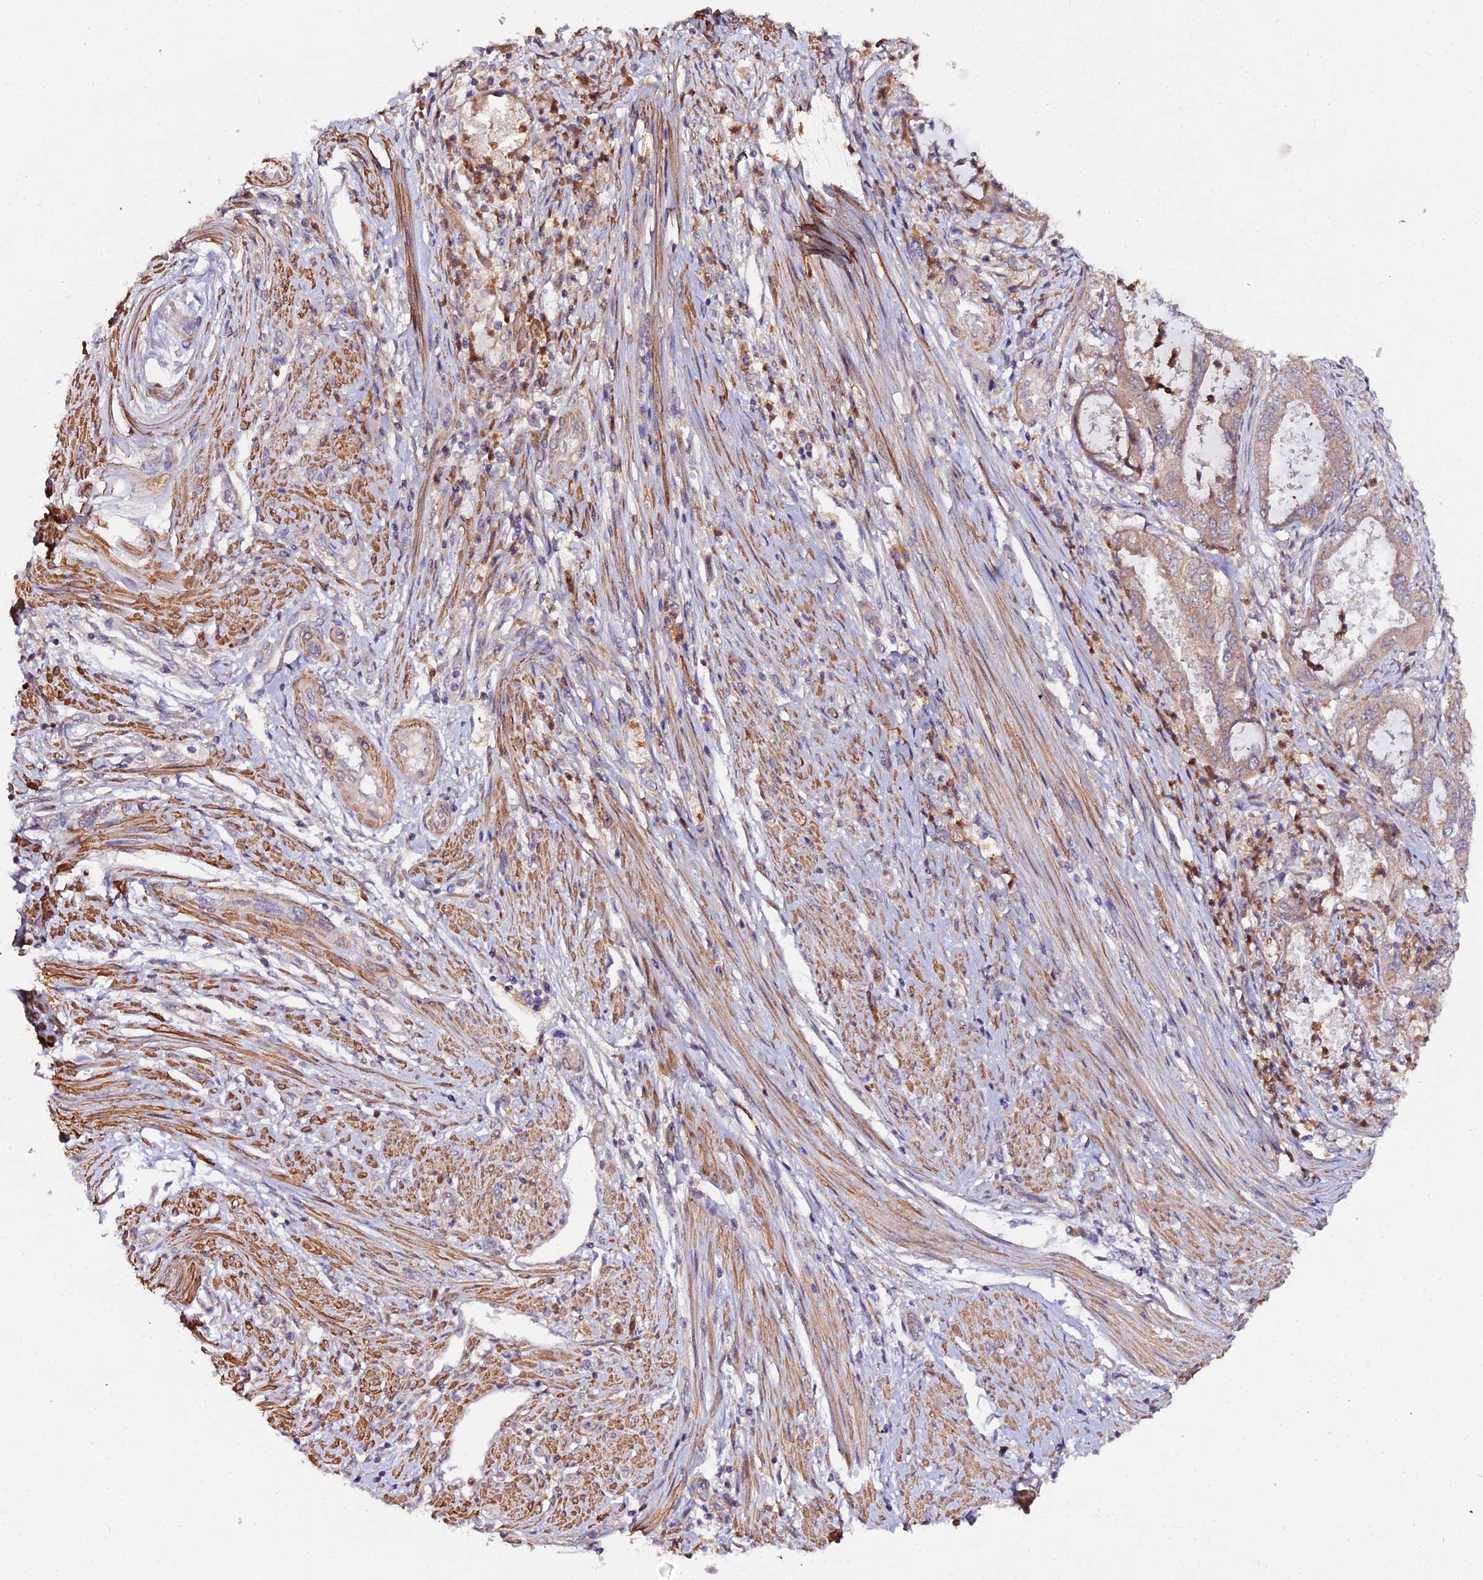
{"staining": {"intensity": "moderate", "quantity": ">75%", "location": "cytoplasmic/membranous"}, "tissue": "endometrial cancer", "cell_type": "Tumor cells", "image_type": "cancer", "snomed": [{"axis": "morphology", "description": "Adenocarcinoma, NOS"}, {"axis": "topography", "description": "Endometrium"}], "caption": "High-magnification brightfield microscopy of endometrial adenocarcinoma stained with DAB (brown) and counterstained with hematoxylin (blue). tumor cells exhibit moderate cytoplasmic/membranous expression is seen in about>75% of cells.", "gene": "TRIM26", "patient": {"sex": "female", "age": 51}}